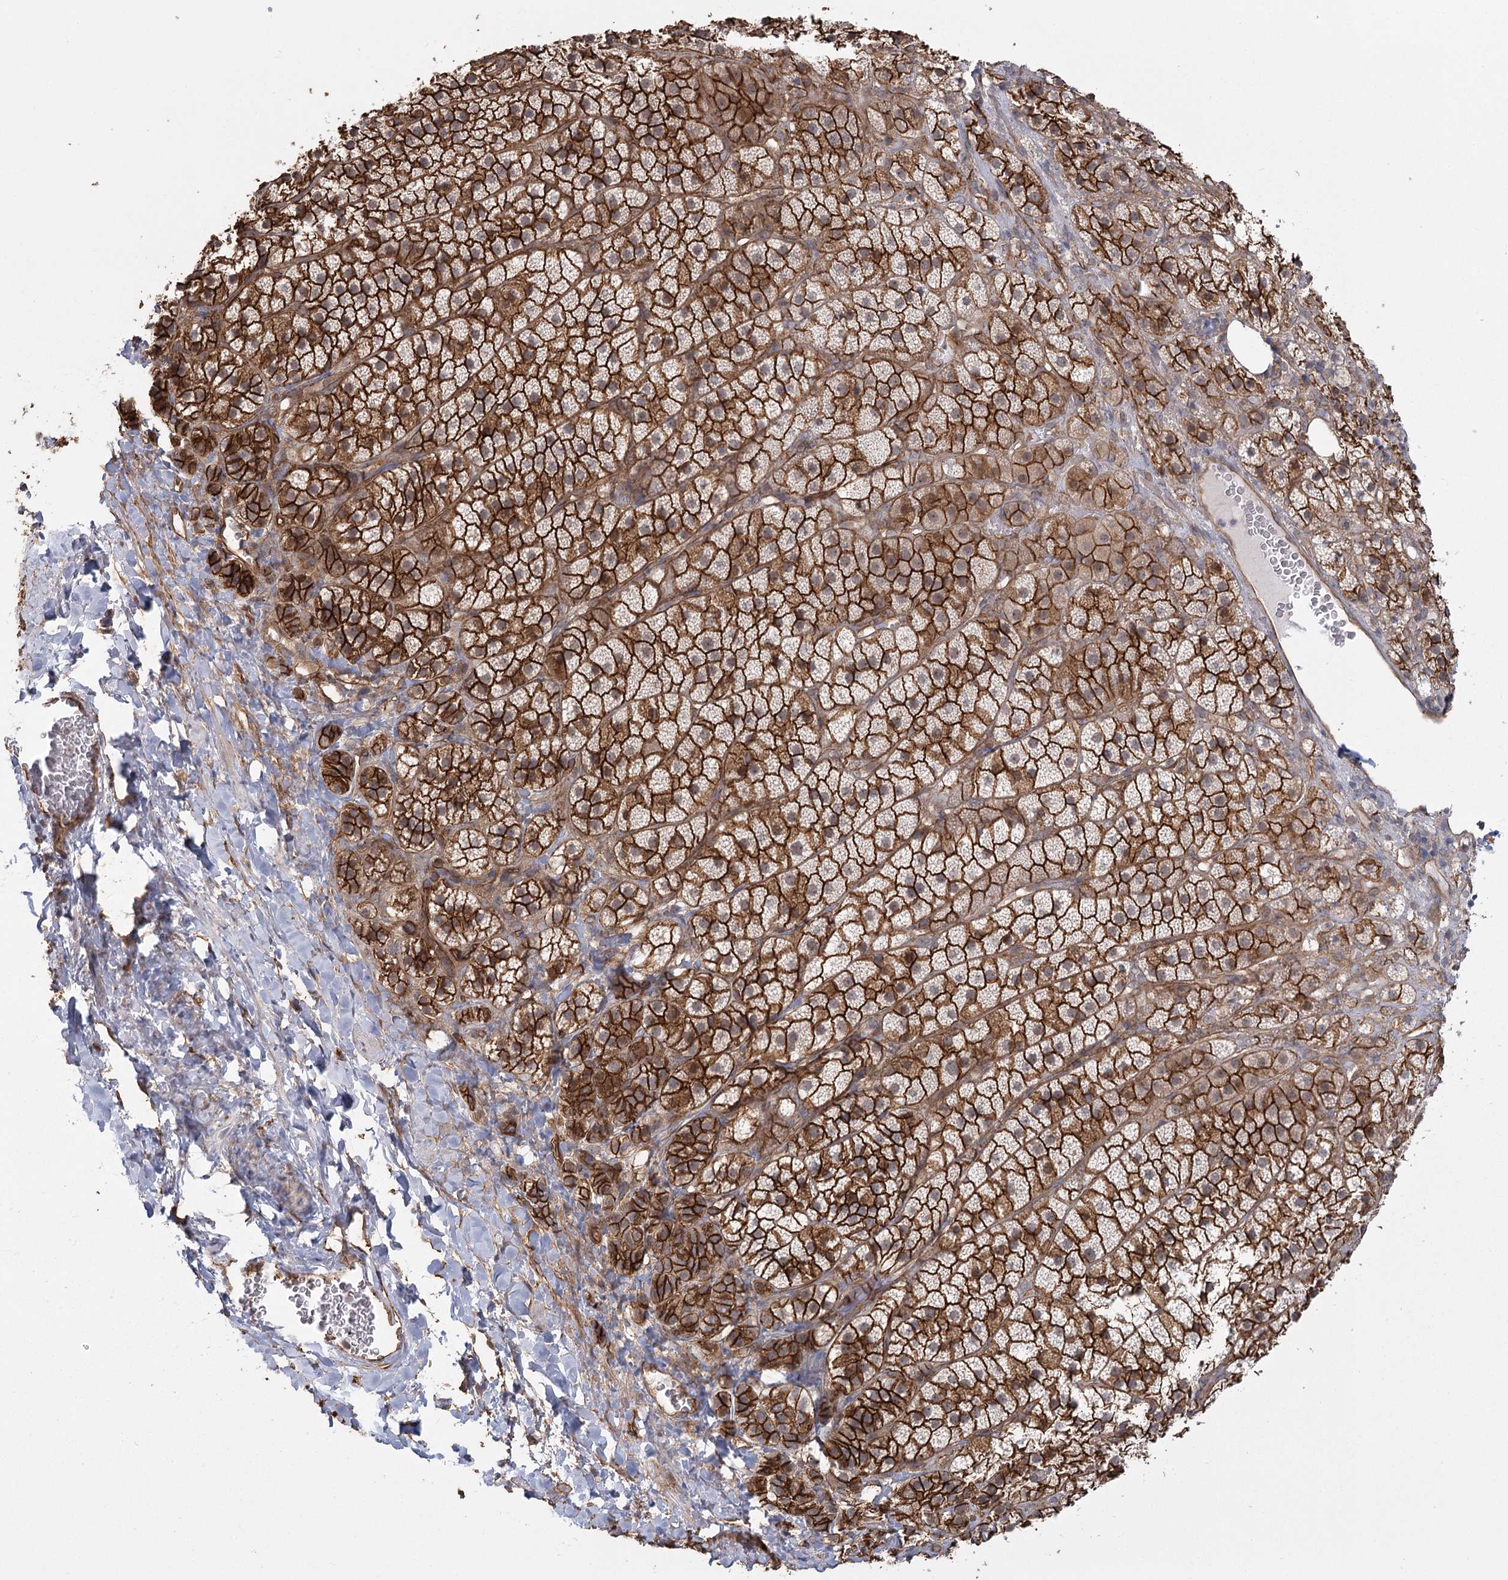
{"staining": {"intensity": "strong", "quantity": ">75%", "location": "cytoplasmic/membranous"}, "tissue": "adrenal gland", "cell_type": "Glandular cells", "image_type": "normal", "snomed": [{"axis": "morphology", "description": "Normal tissue, NOS"}, {"axis": "topography", "description": "Adrenal gland"}], "caption": "This is an image of IHC staining of unremarkable adrenal gland, which shows strong staining in the cytoplasmic/membranous of glandular cells.", "gene": "RPP14", "patient": {"sex": "female", "age": 44}}